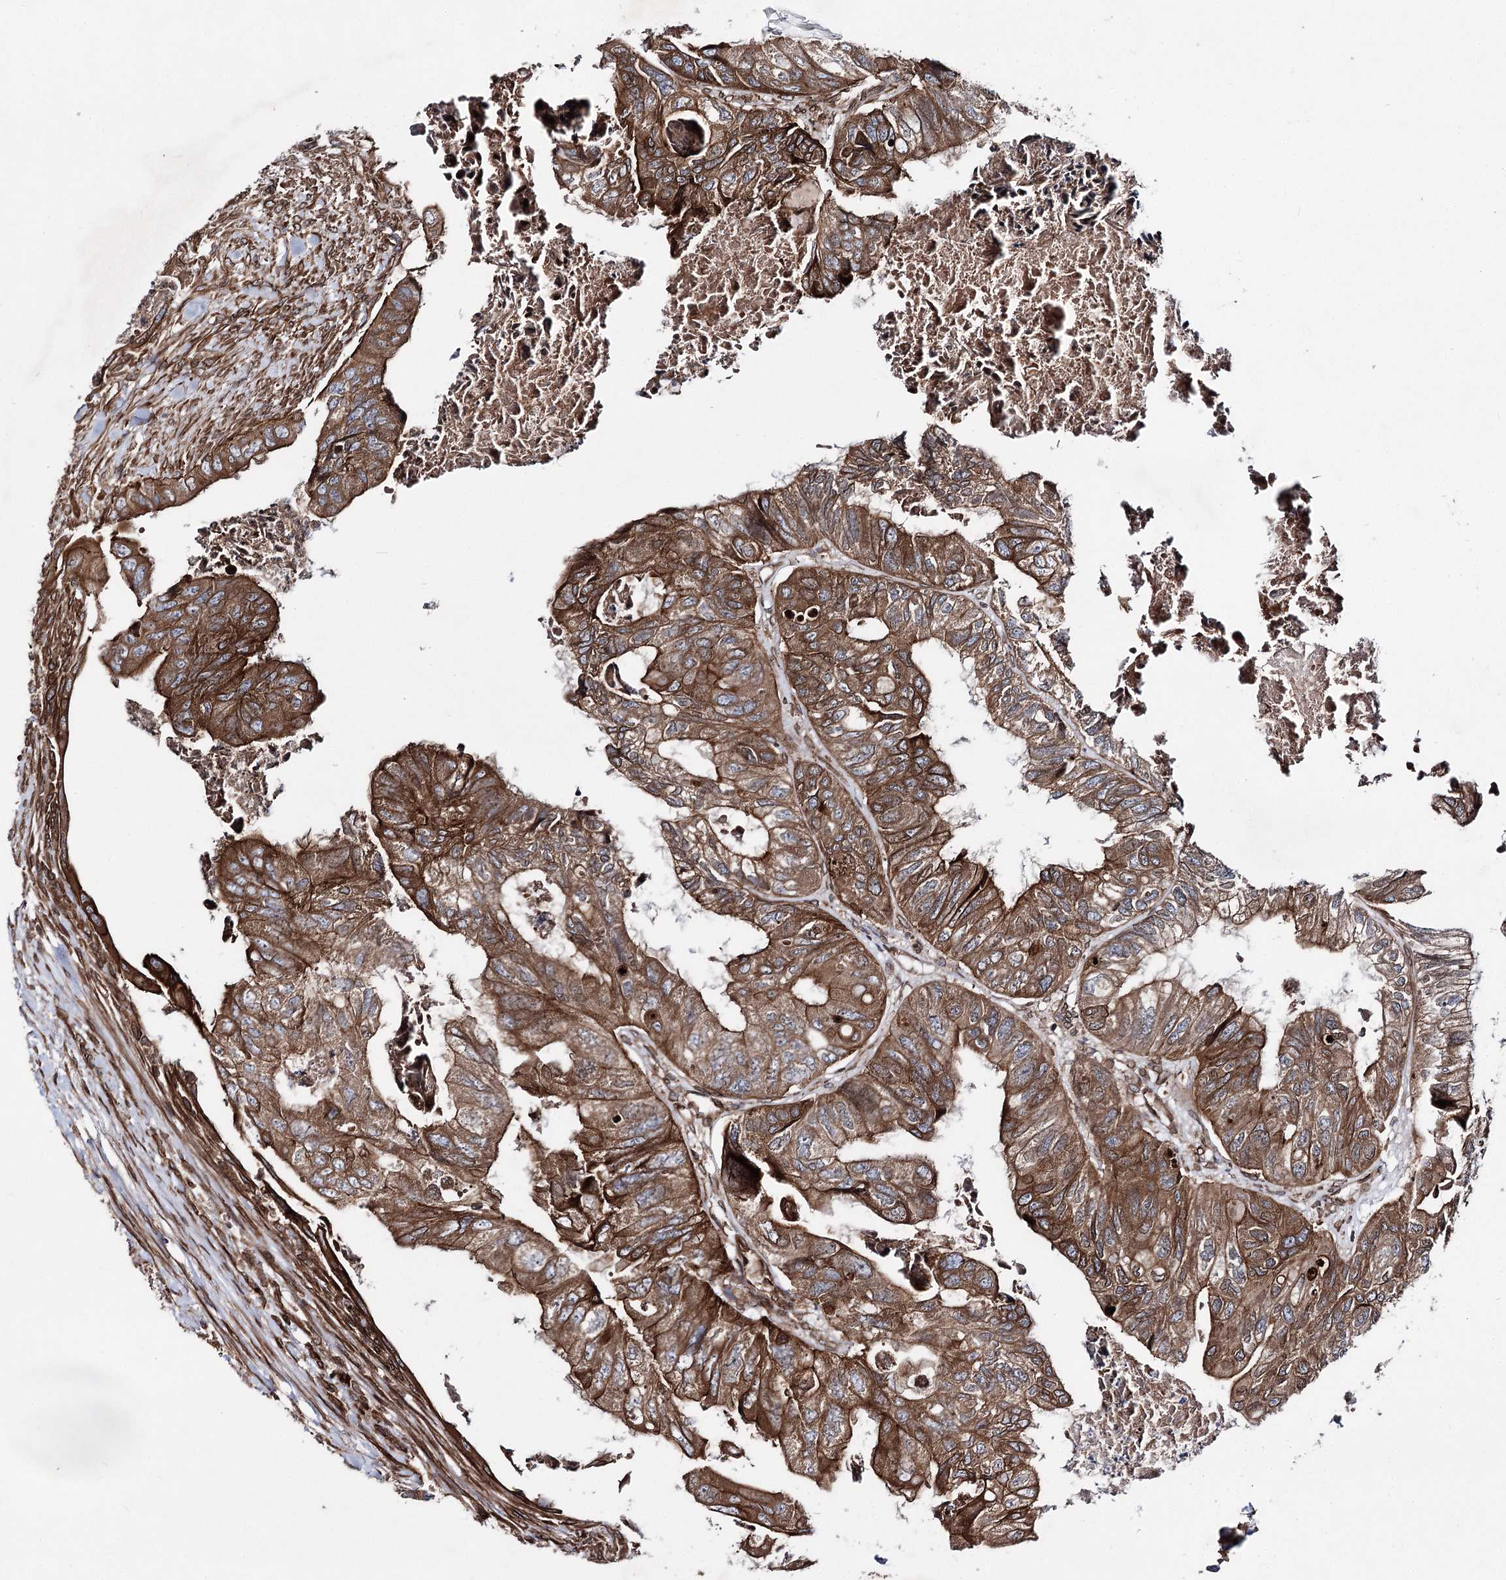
{"staining": {"intensity": "moderate", "quantity": ">75%", "location": "cytoplasmic/membranous"}, "tissue": "colorectal cancer", "cell_type": "Tumor cells", "image_type": "cancer", "snomed": [{"axis": "morphology", "description": "Adenocarcinoma, NOS"}, {"axis": "topography", "description": "Rectum"}], "caption": "Immunohistochemical staining of colorectal cancer exhibits moderate cytoplasmic/membranous protein expression in about >75% of tumor cells.", "gene": "FGFR1OP2", "patient": {"sex": "male", "age": 63}}